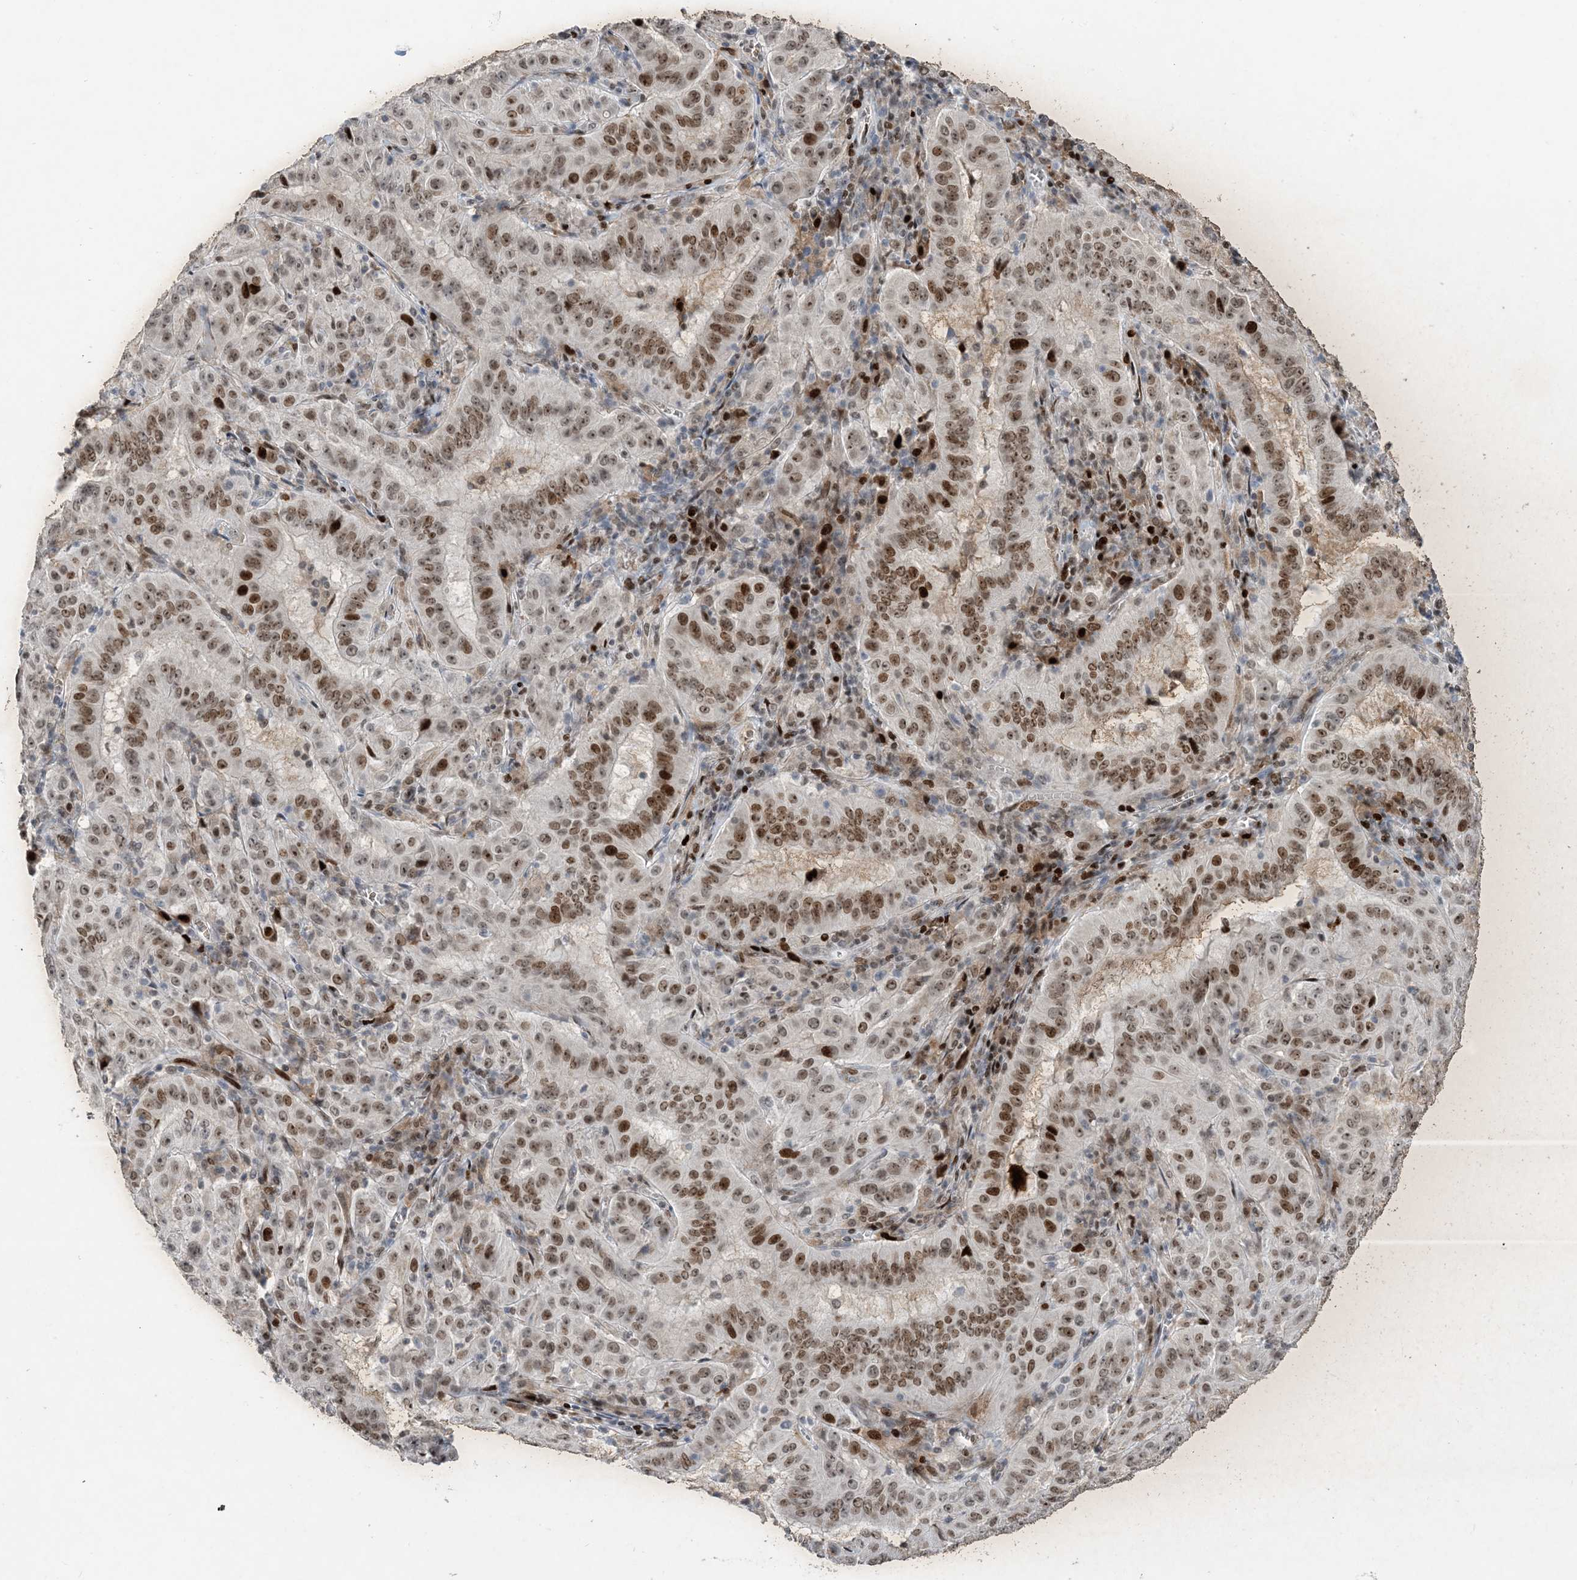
{"staining": {"intensity": "moderate", "quantity": ">75%", "location": "nuclear"}, "tissue": "pancreatic cancer", "cell_type": "Tumor cells", "image_type": "cancer", "snomed": [{"axis": "morphology", "description": "Adenocarcinoma, NOS"}, {"axis": "topography", "description": "Pancreas"}], "caption": "Immunohistochemical staining of pancreatic adenocarcinoma displays moderate nuclear protein staining in approximately >75% of tumor cells.", "gene": "SLC25A53", "patient": {"sex": "male", "age": 63}}